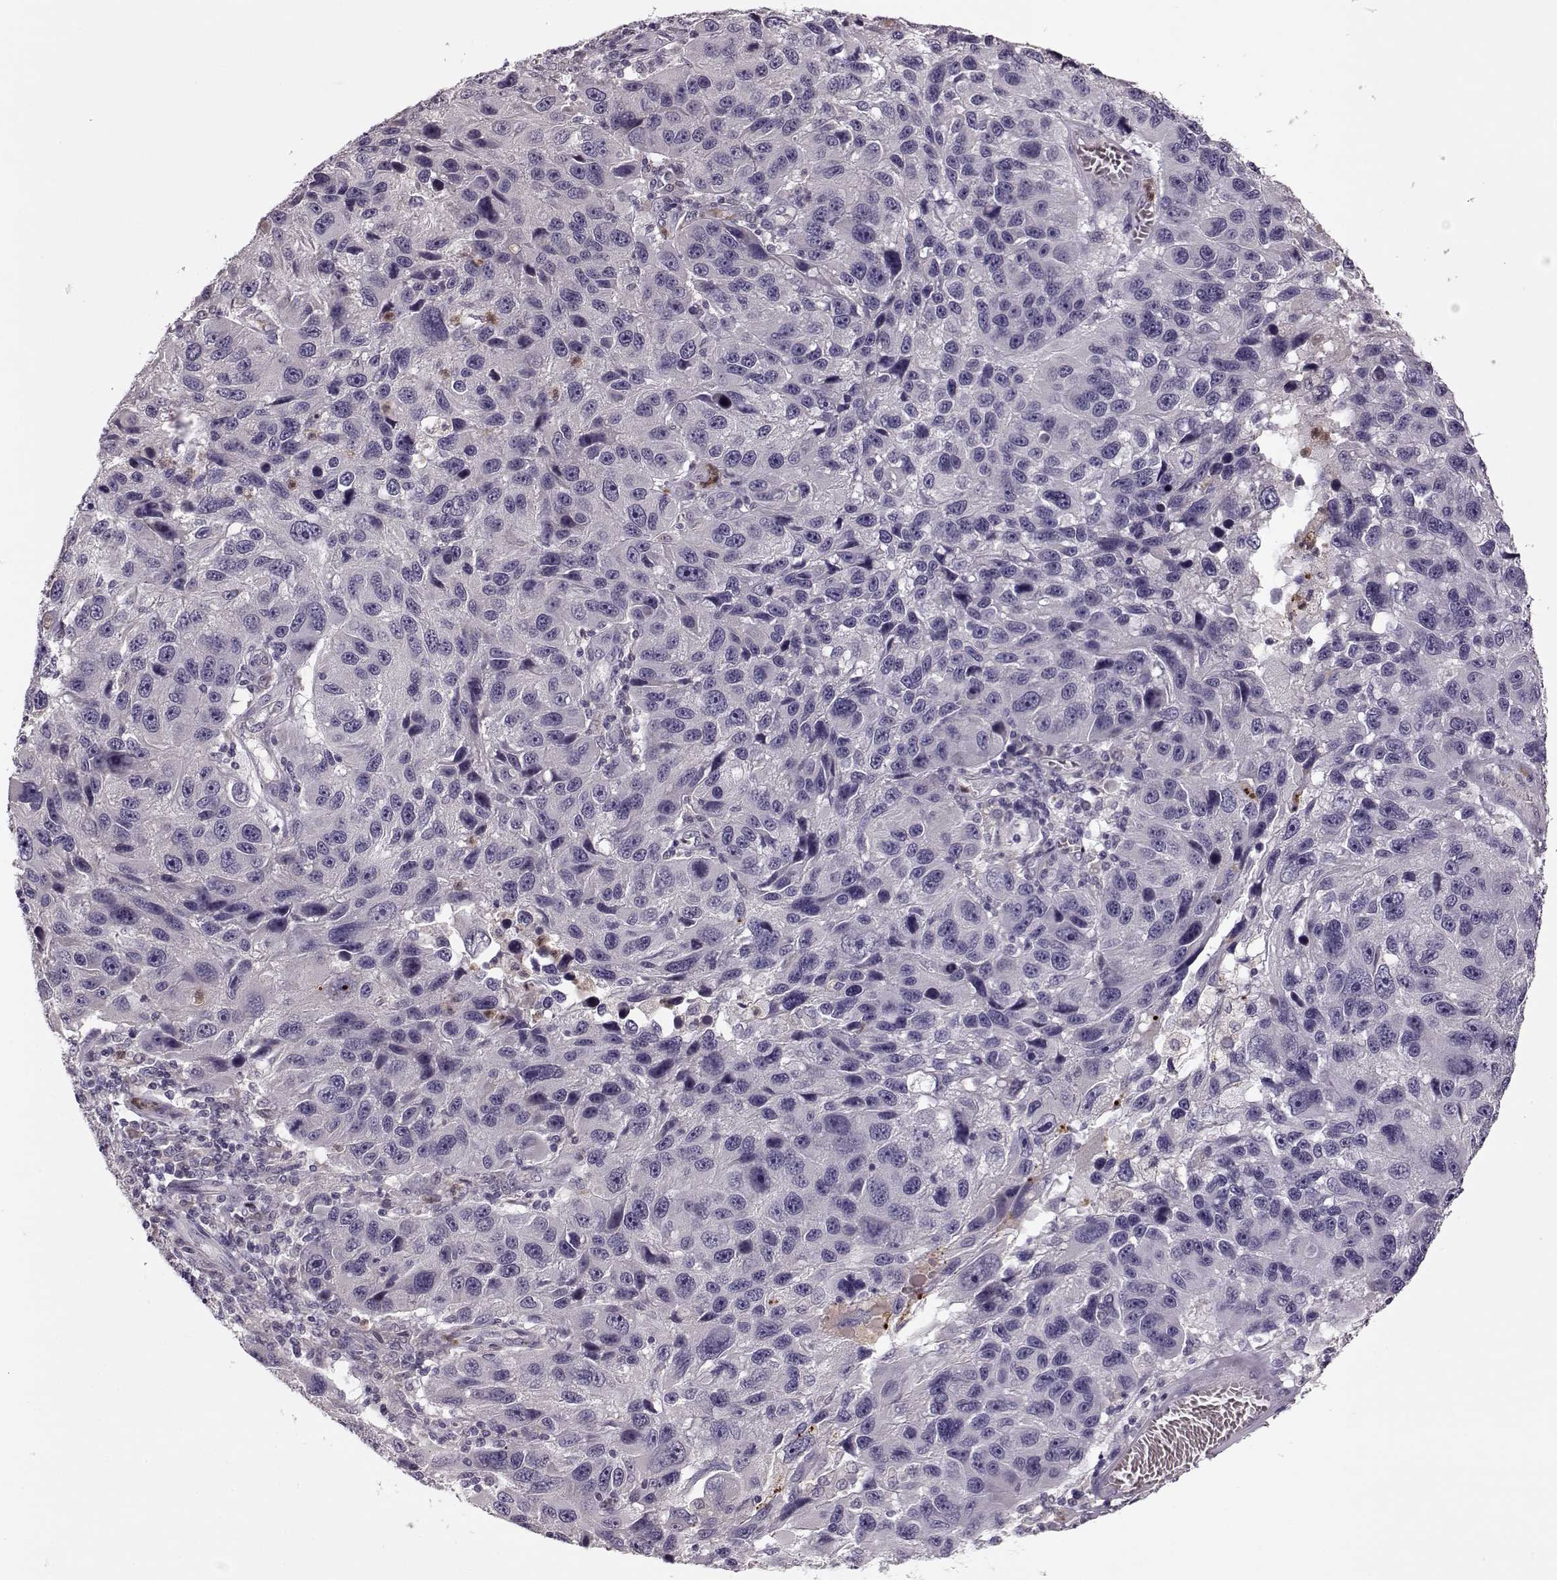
{"staining": {"intensity": "negative", "quantity": "none", "location": "none"}, "tissue": "melanoma", "cell_type": "Tumor cells", "image_type": "cancer", "snomed": [{"axis": "morphology", "description": "Malignant melanoma, NOS"}, {"axis": "topography", "description": "Skin"}], "caption": "The histopathology image reveals no significant positivity in tumor cells of melanoma.", "gene": "ACOT11", "patient": {"sex": "male", "age": 53}}